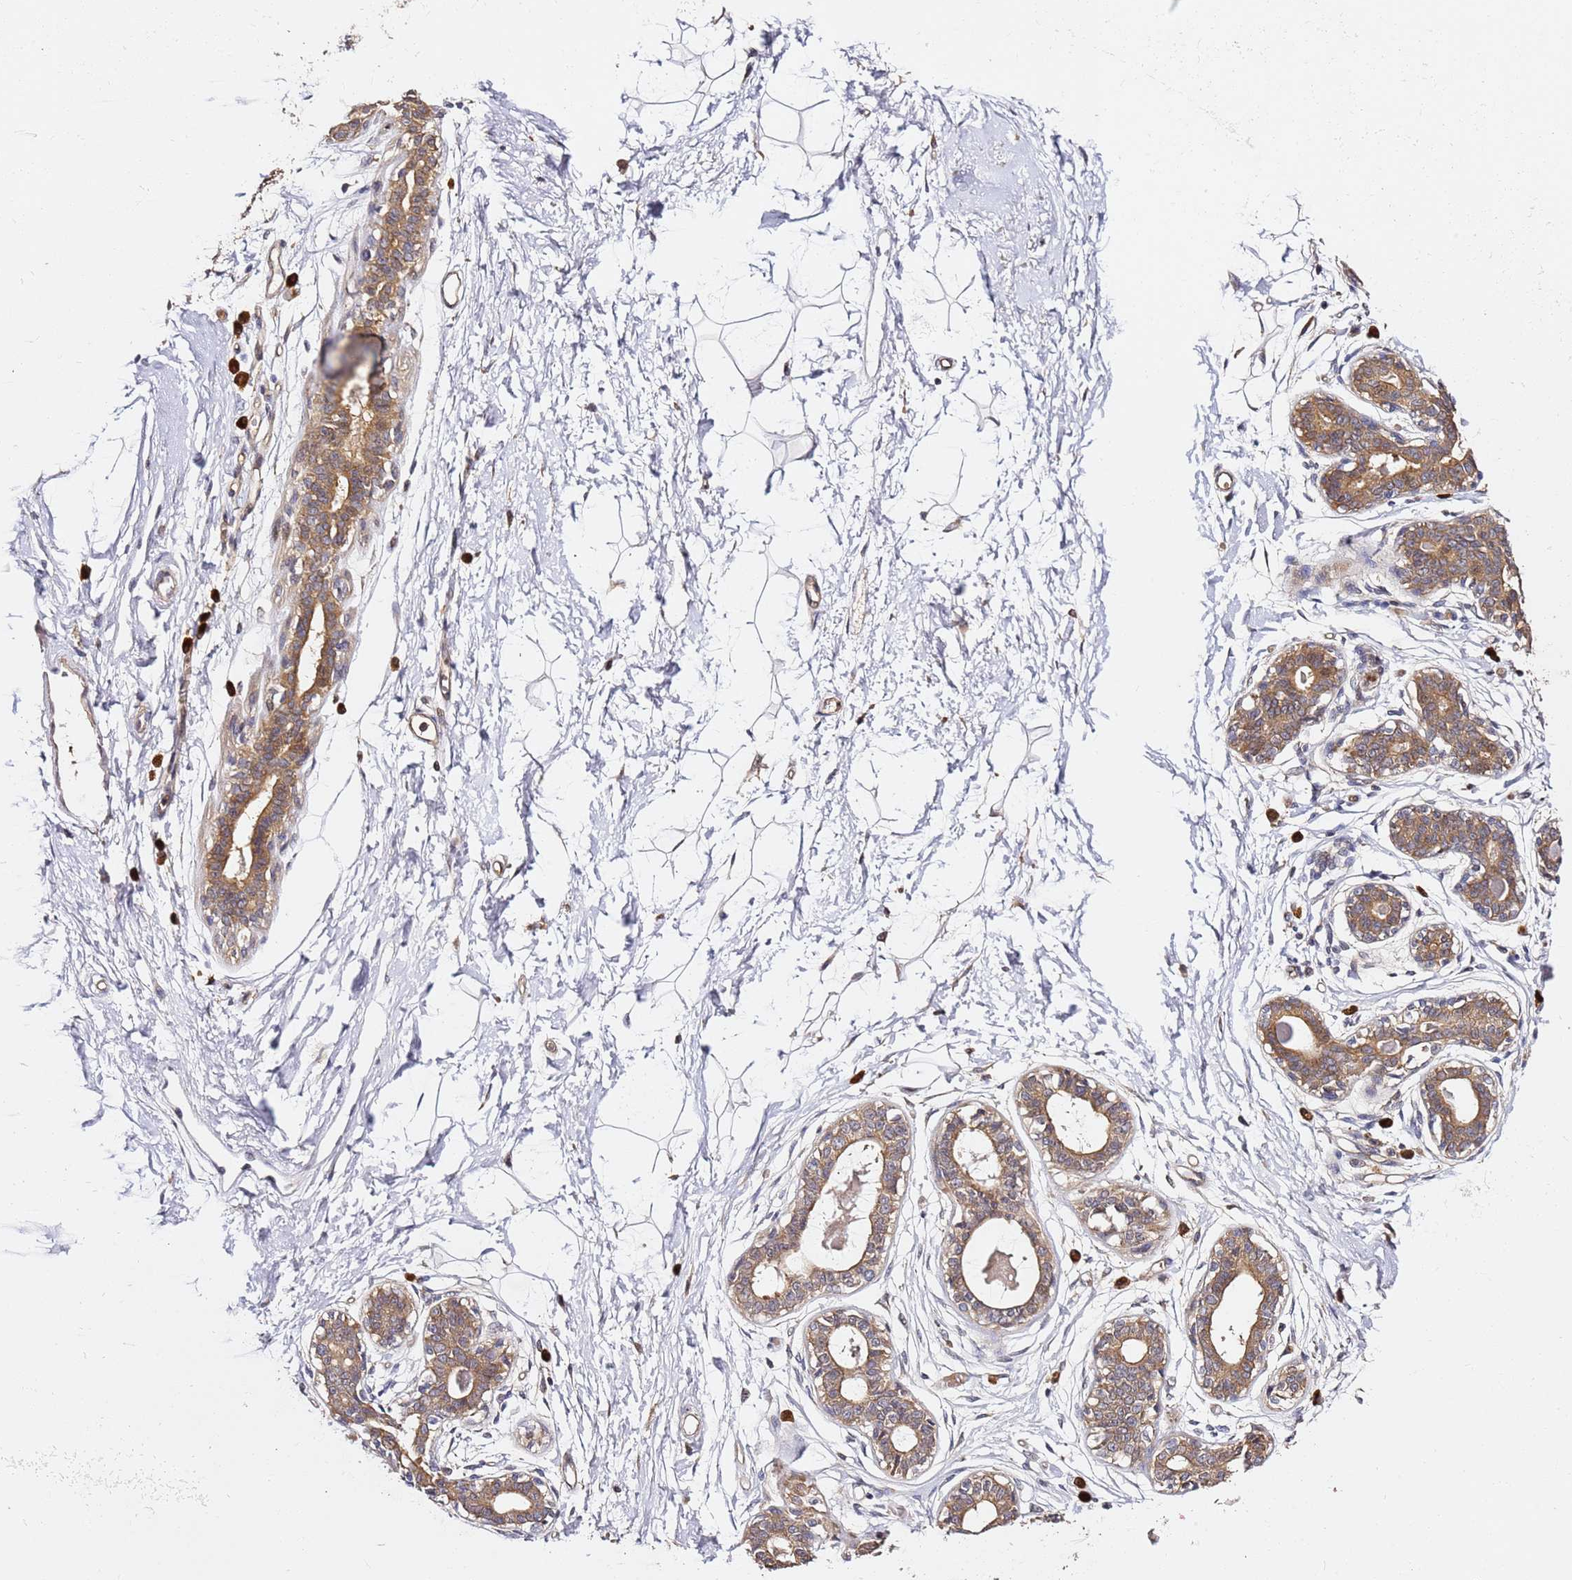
{"staining": {"intensity": "weak", "quantity": ">75%", "location": "cytoplasmic/membranous"}, "tissue": "breast", "cell_type": "Adipocytes", "image_type": "normal", "snomed": [{"axis": "morphology", "description": "Normal tissue, NOS"}, {"axis": "topography", "description": "Breast"}], "caption": "Immunohistochemical staining of normal human breast displays low levels of weak cytoplasmic/membranous staining in about >75% of adipocytes. (Stains: DAB (3,3'-diaminobenzidine) in brown, nuclei in blue, Microscopy: brightfield microscopy at high magnification).", "gene": "OSBPL2", "patient": {"sex": "female", "age": 45}}